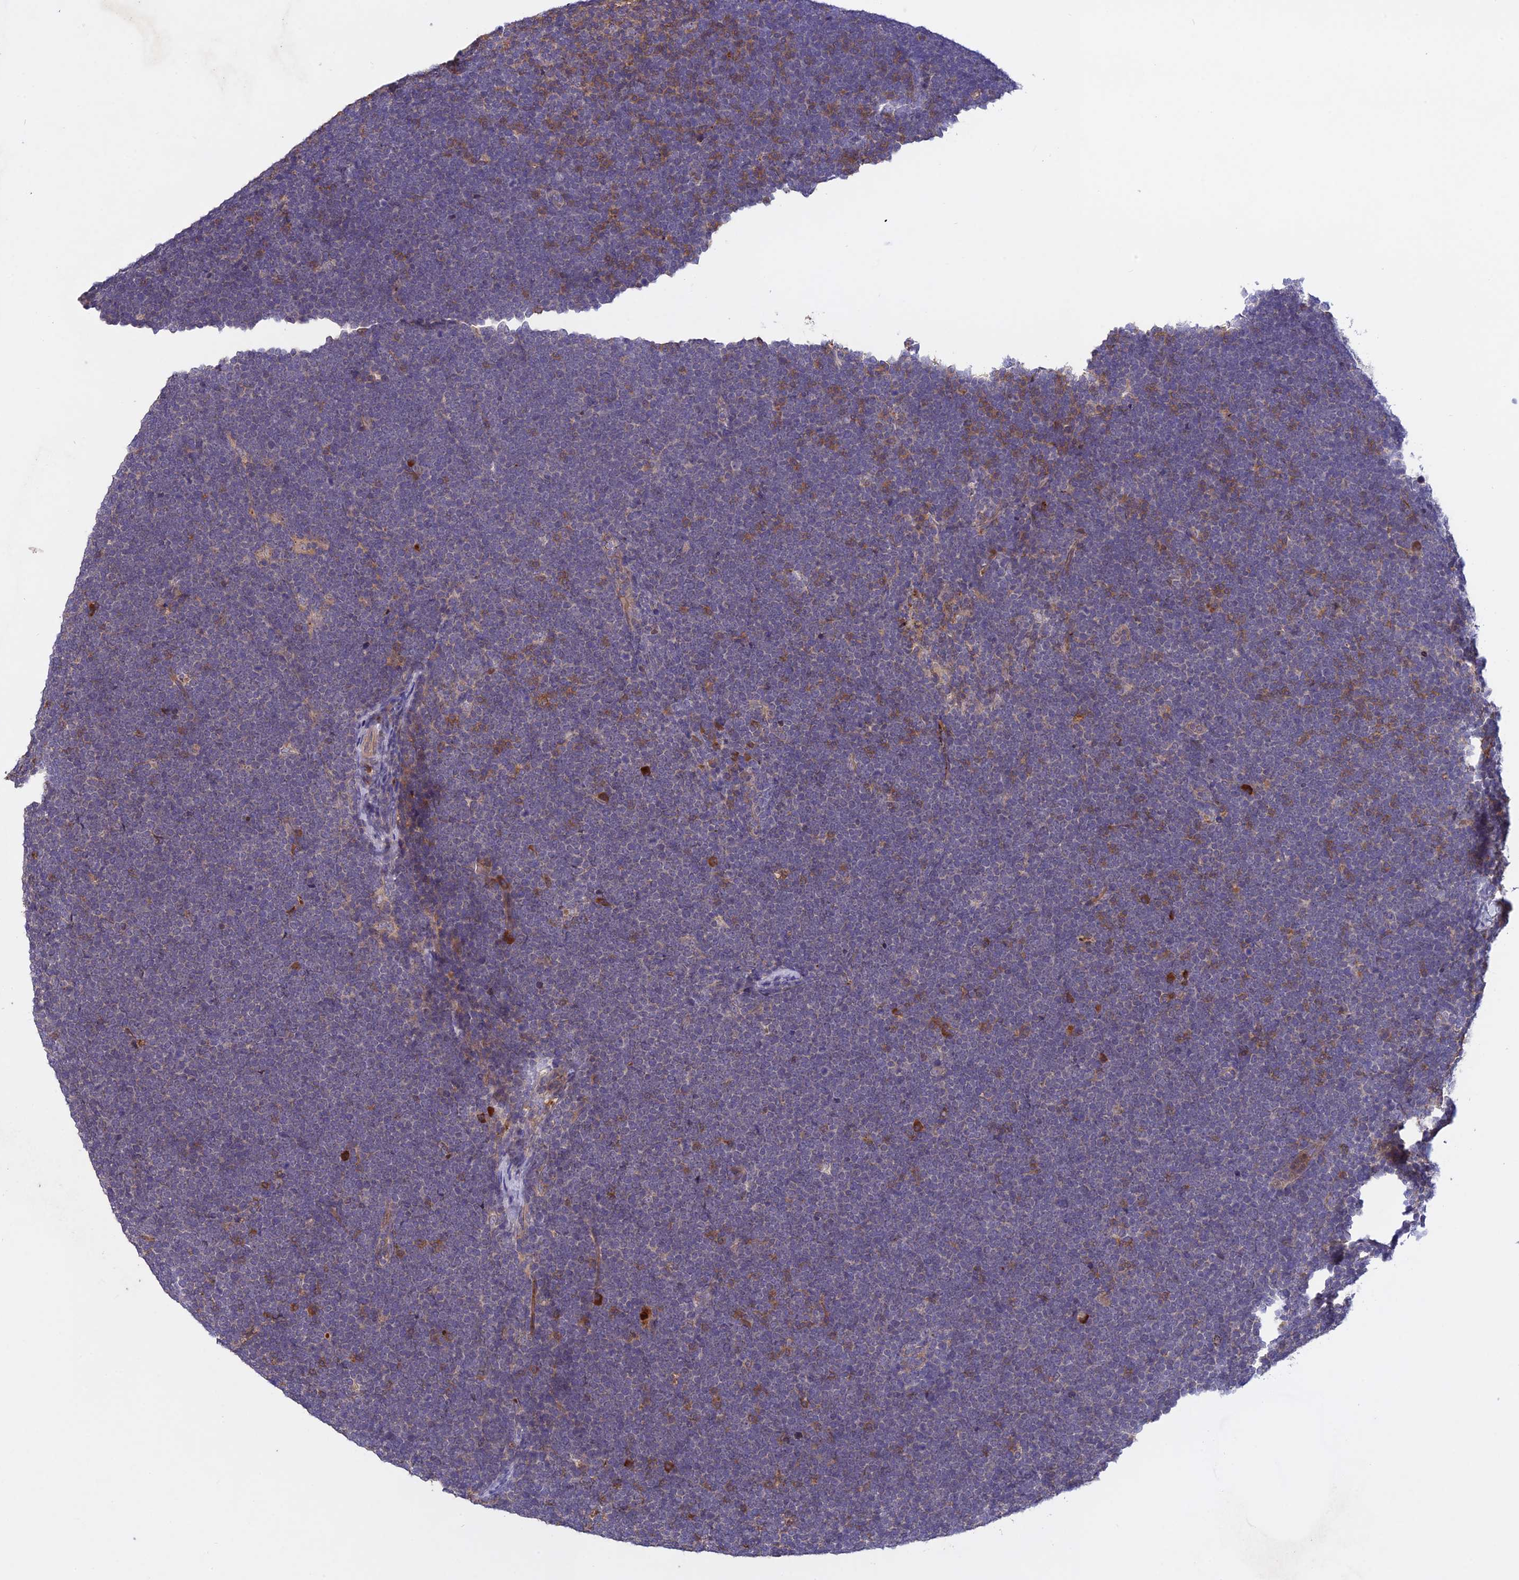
{"staining": {"intensity": "negative", "quantity": "none", "location": "none"}, "tissue": "lymphoma", "cell_type": "Tumor cells", "image_type": "cancer", "snomed": [{"axis": "morphology", "description": "Malignant lymphoma, non-Hodgkin's type, High grade"}, {"axis": "topography", "description": "Lymph node"}], "caption": "Immunohistochemistry (IHC) of human malignant lymphoma, non-Hodgkin's type (high-grade) displays no staining in tumor cells.", "gene": "ADO", "patient": {"sex": "male", "age": 13}}